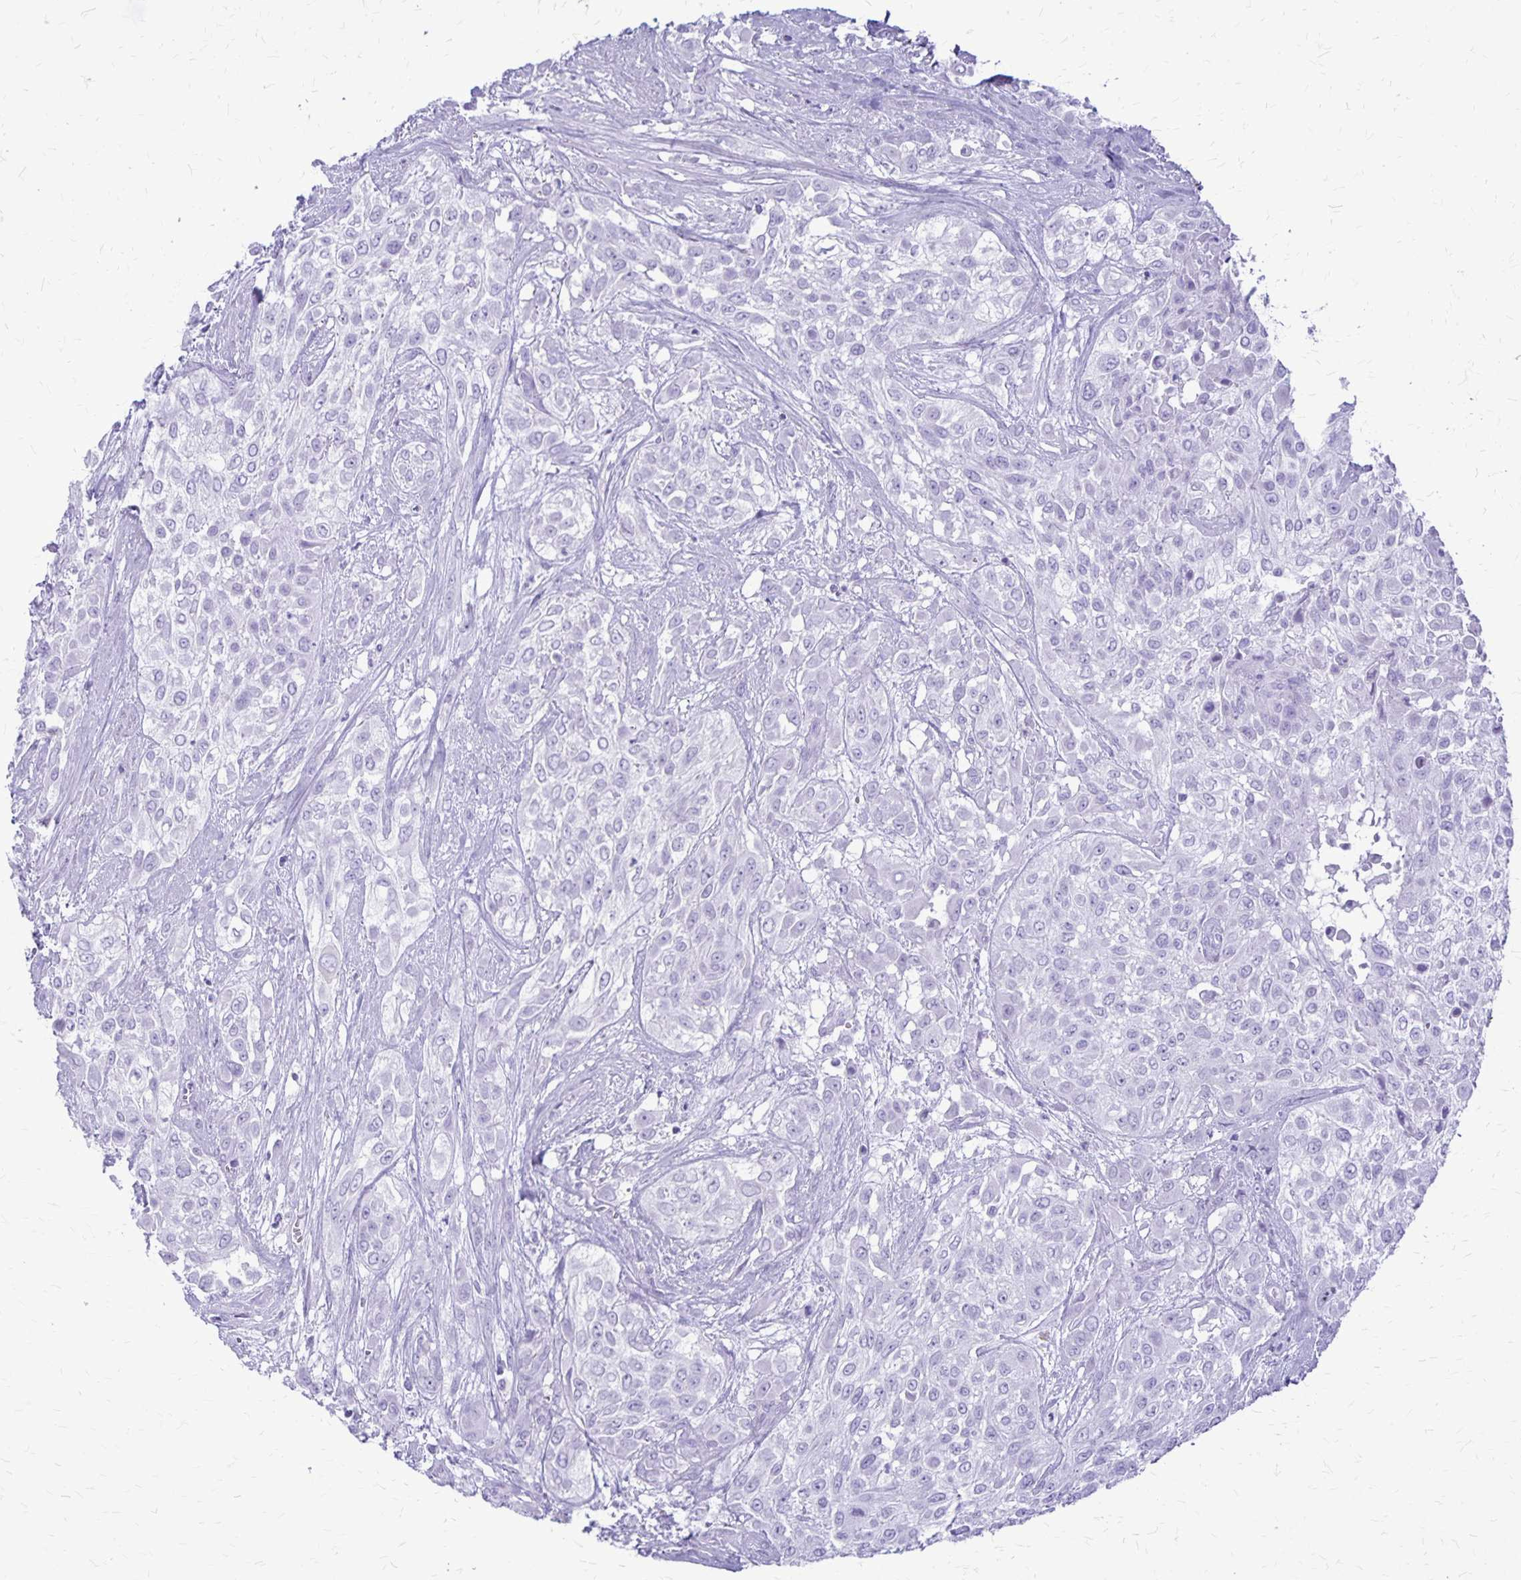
{"staining": {"intensity": "negative", "quantity": "none", "location": "none"}, "tissue": "urothelial cancer", "cell_type": "Tumor cells", "image_type": "cancer", "snomed": [{"axis": "morphology", "description": "Urothelial carcinoma, High grade"}, {"axis": "topography", "description": "Urinary bladder"}], "caption": "The image reveals no staining of tumor cells in urothelial carcinoma (high-grade).", "gene": "RTN1", "patient": {"sex": "male", "age": 57}}